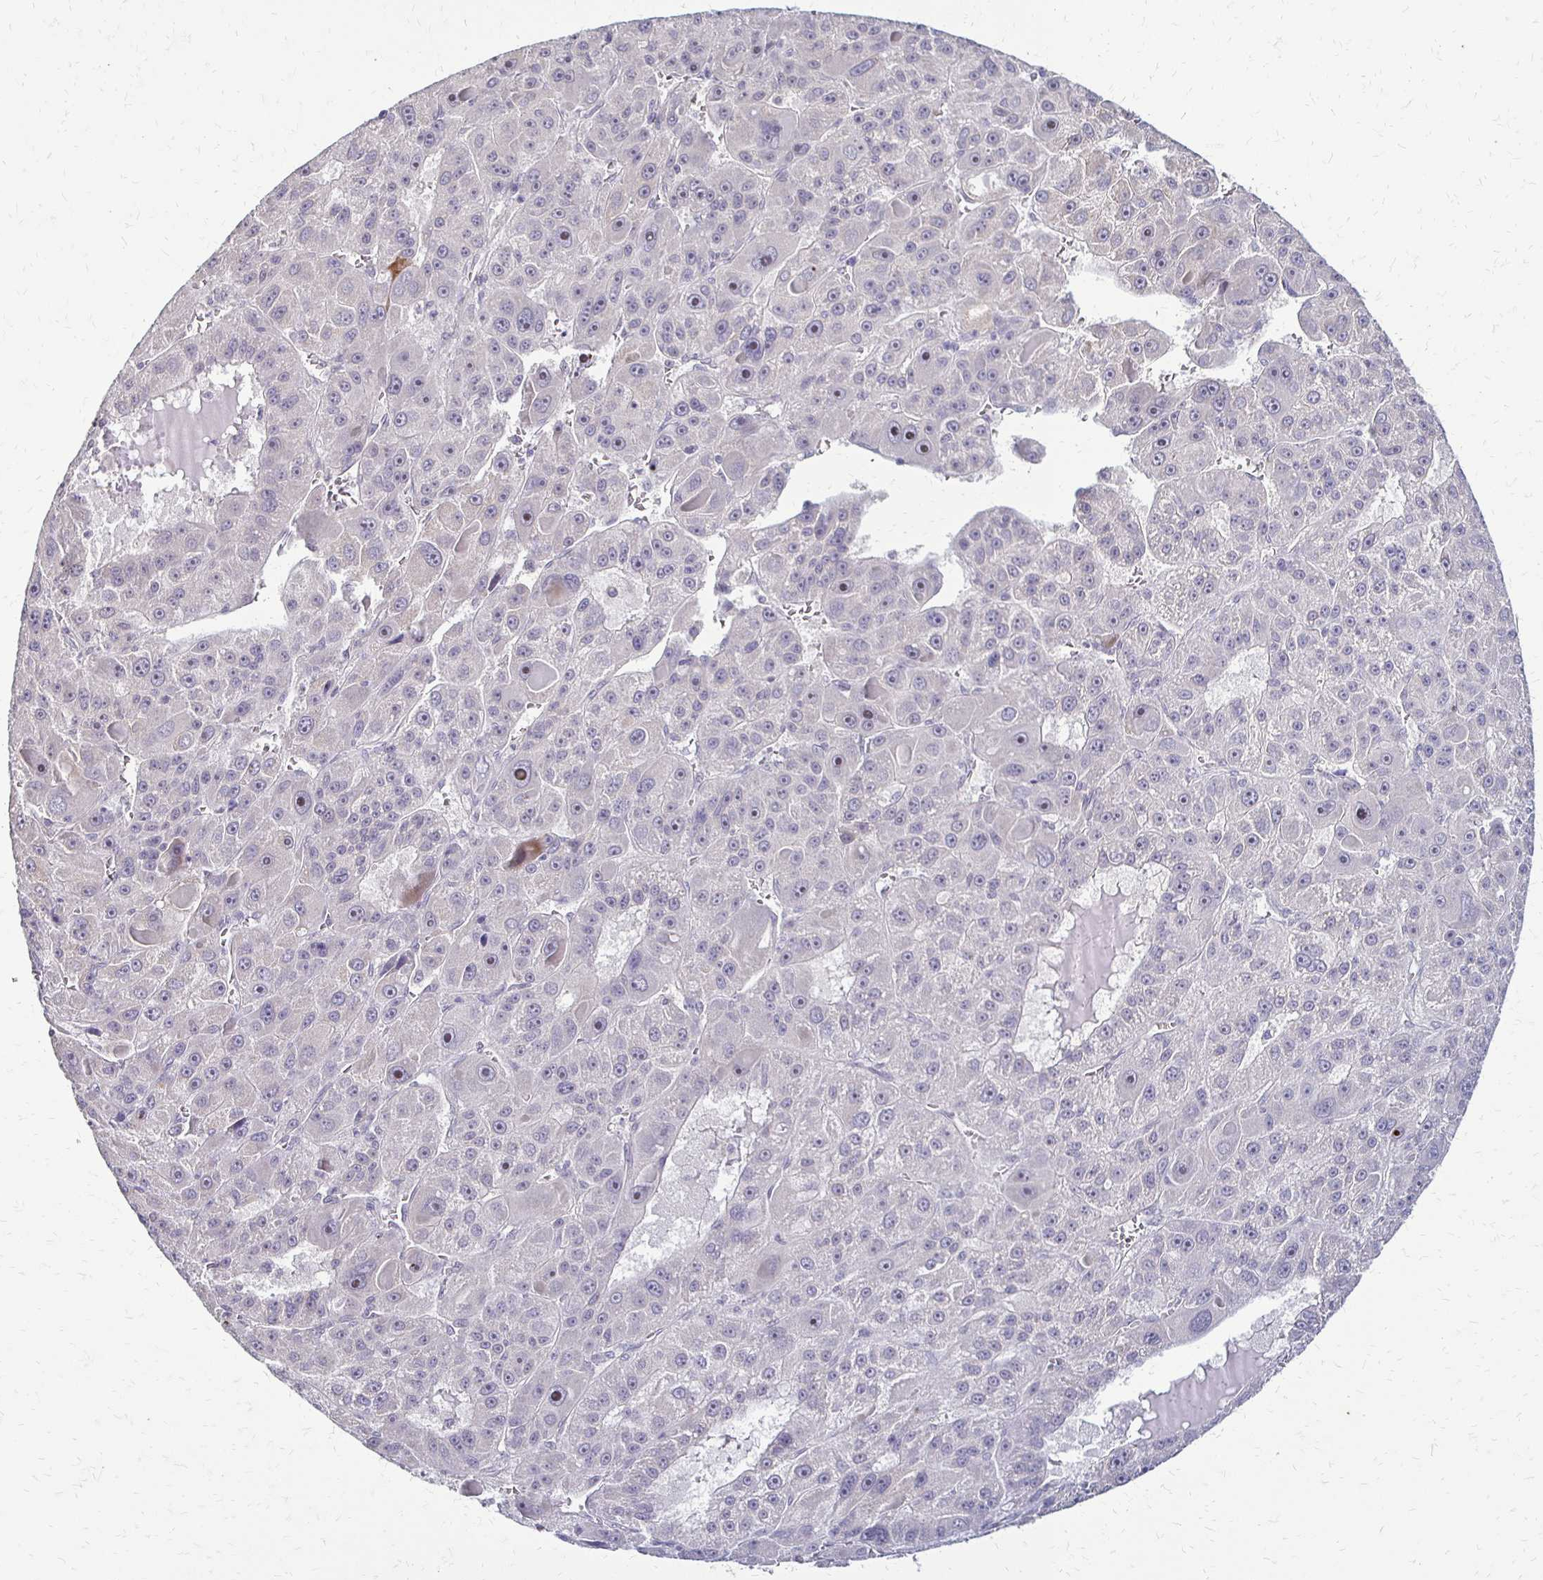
{"staining": {"intensity": "negative", "quantity": "none", "location": "none"}, "tissue": "liver cancer", "cell_type": "Tumor cells", "image_type": "cancer", "snomed": [{"axis": "morphology", "description": "Carcinoma, Hepatocellular, NOS"}, {"axis": "topography", "description": "Liver"}], "caption": "DAB (3,3'-diaminobenzidine) immunohistochemical staining of liver hepatocellular carcinoma reveals no significant staining in tumor cells. (DAB immunohistochemistry with hematoxylin counter stain).", "gene": "SLC9A9", "patient": {"sex": "male", "age": 76}}